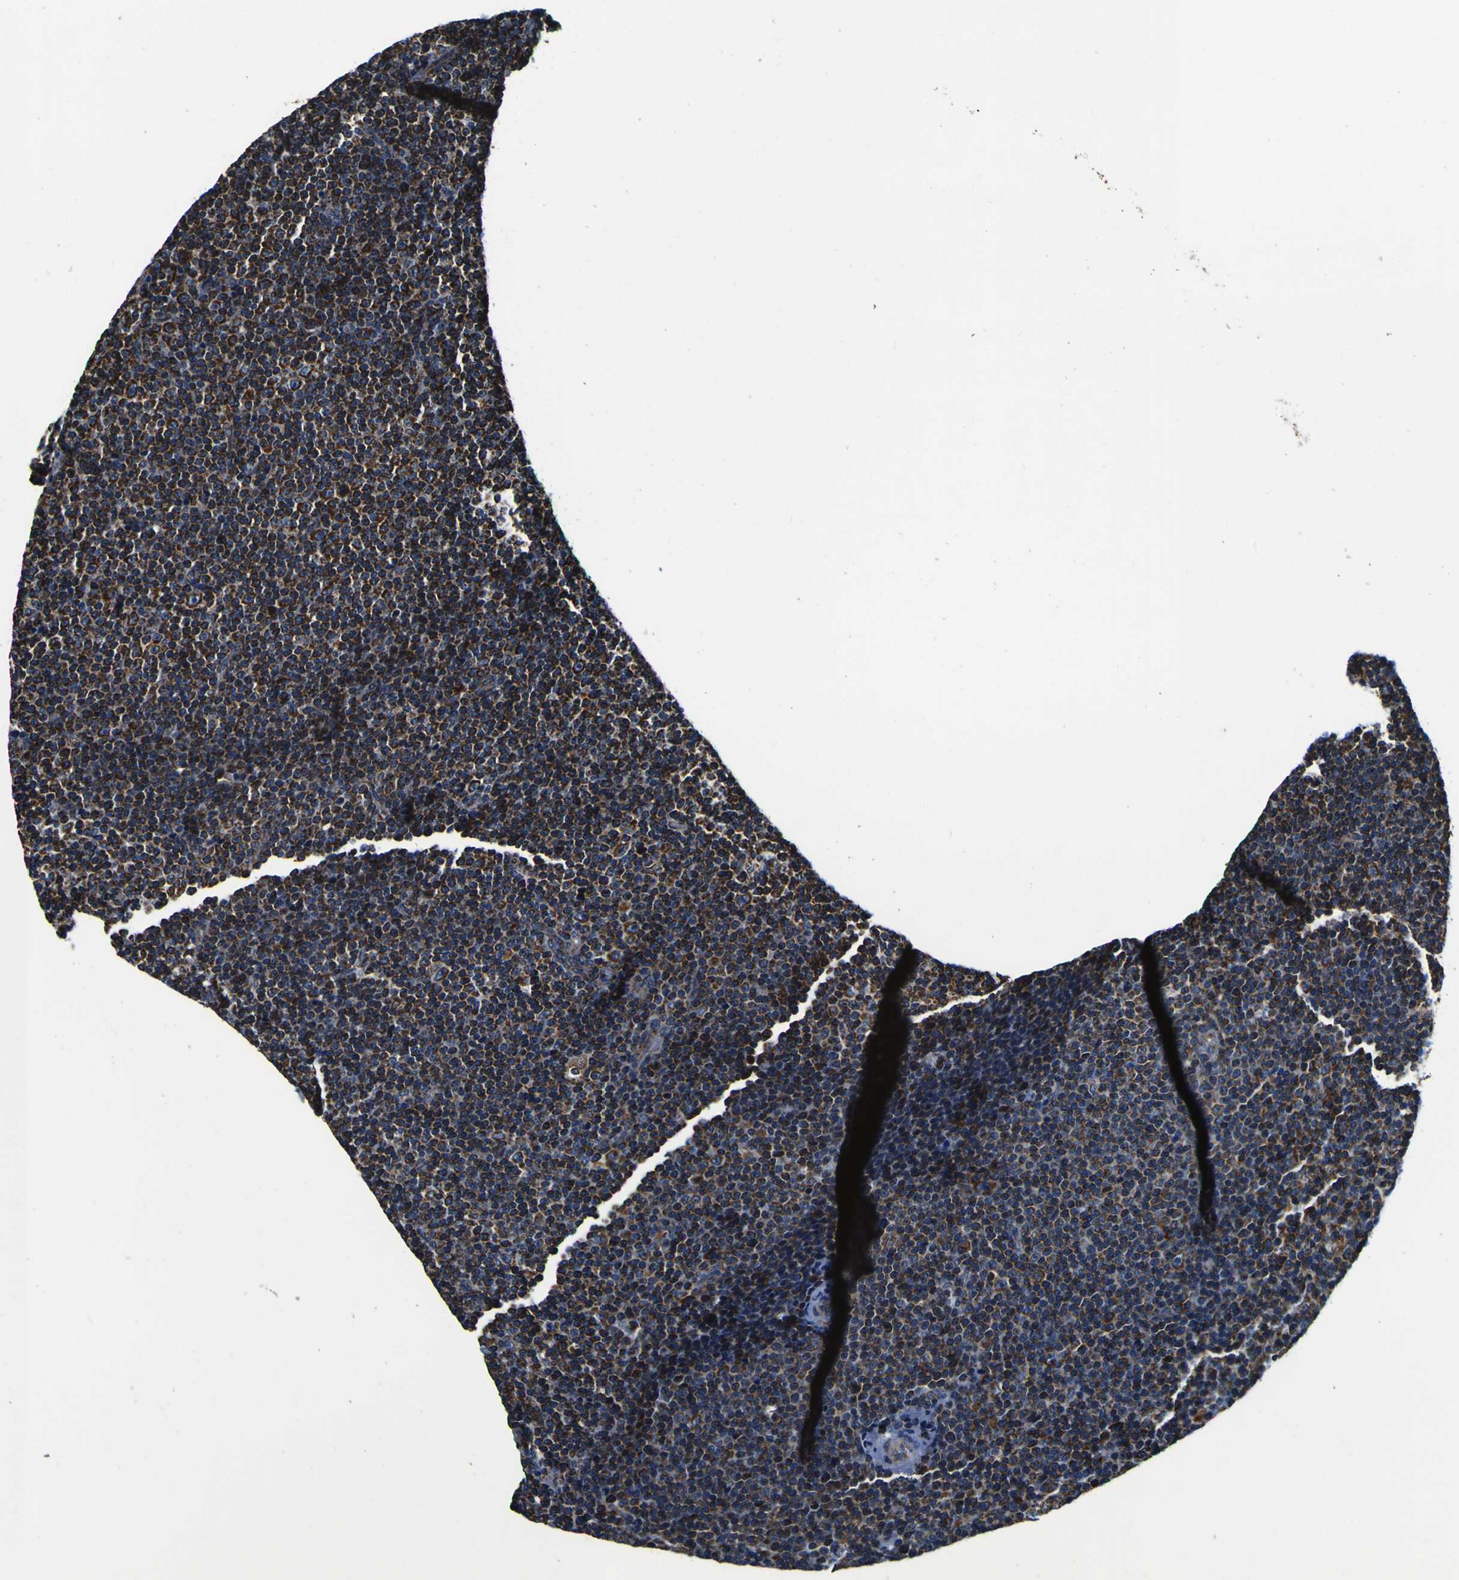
{"staining": {"intensity": "strong", "quantity": "25%-75%", "location": "cytoplasmic/membranous"}, "tissue": "lymphoma", "cell_type": "Tumor cells", "image_type": "cancer", "snomed": [{"axis": "morphology", "description": "Malignant lymphoma, non-Hodgkin's type, Low grade"}, {"axis": "topography", "description": "Lymph node"}], "caption": "This is an image of immunohistochemistry (IHC) staining of malignant lymphoma, non-Hodgkin's type (low-grade), which shows strong positivity in the cytoplasmic/membranous of tumor cells.", "gene": "PTRH2", "patient": {"sex": "female", "age": 67}}